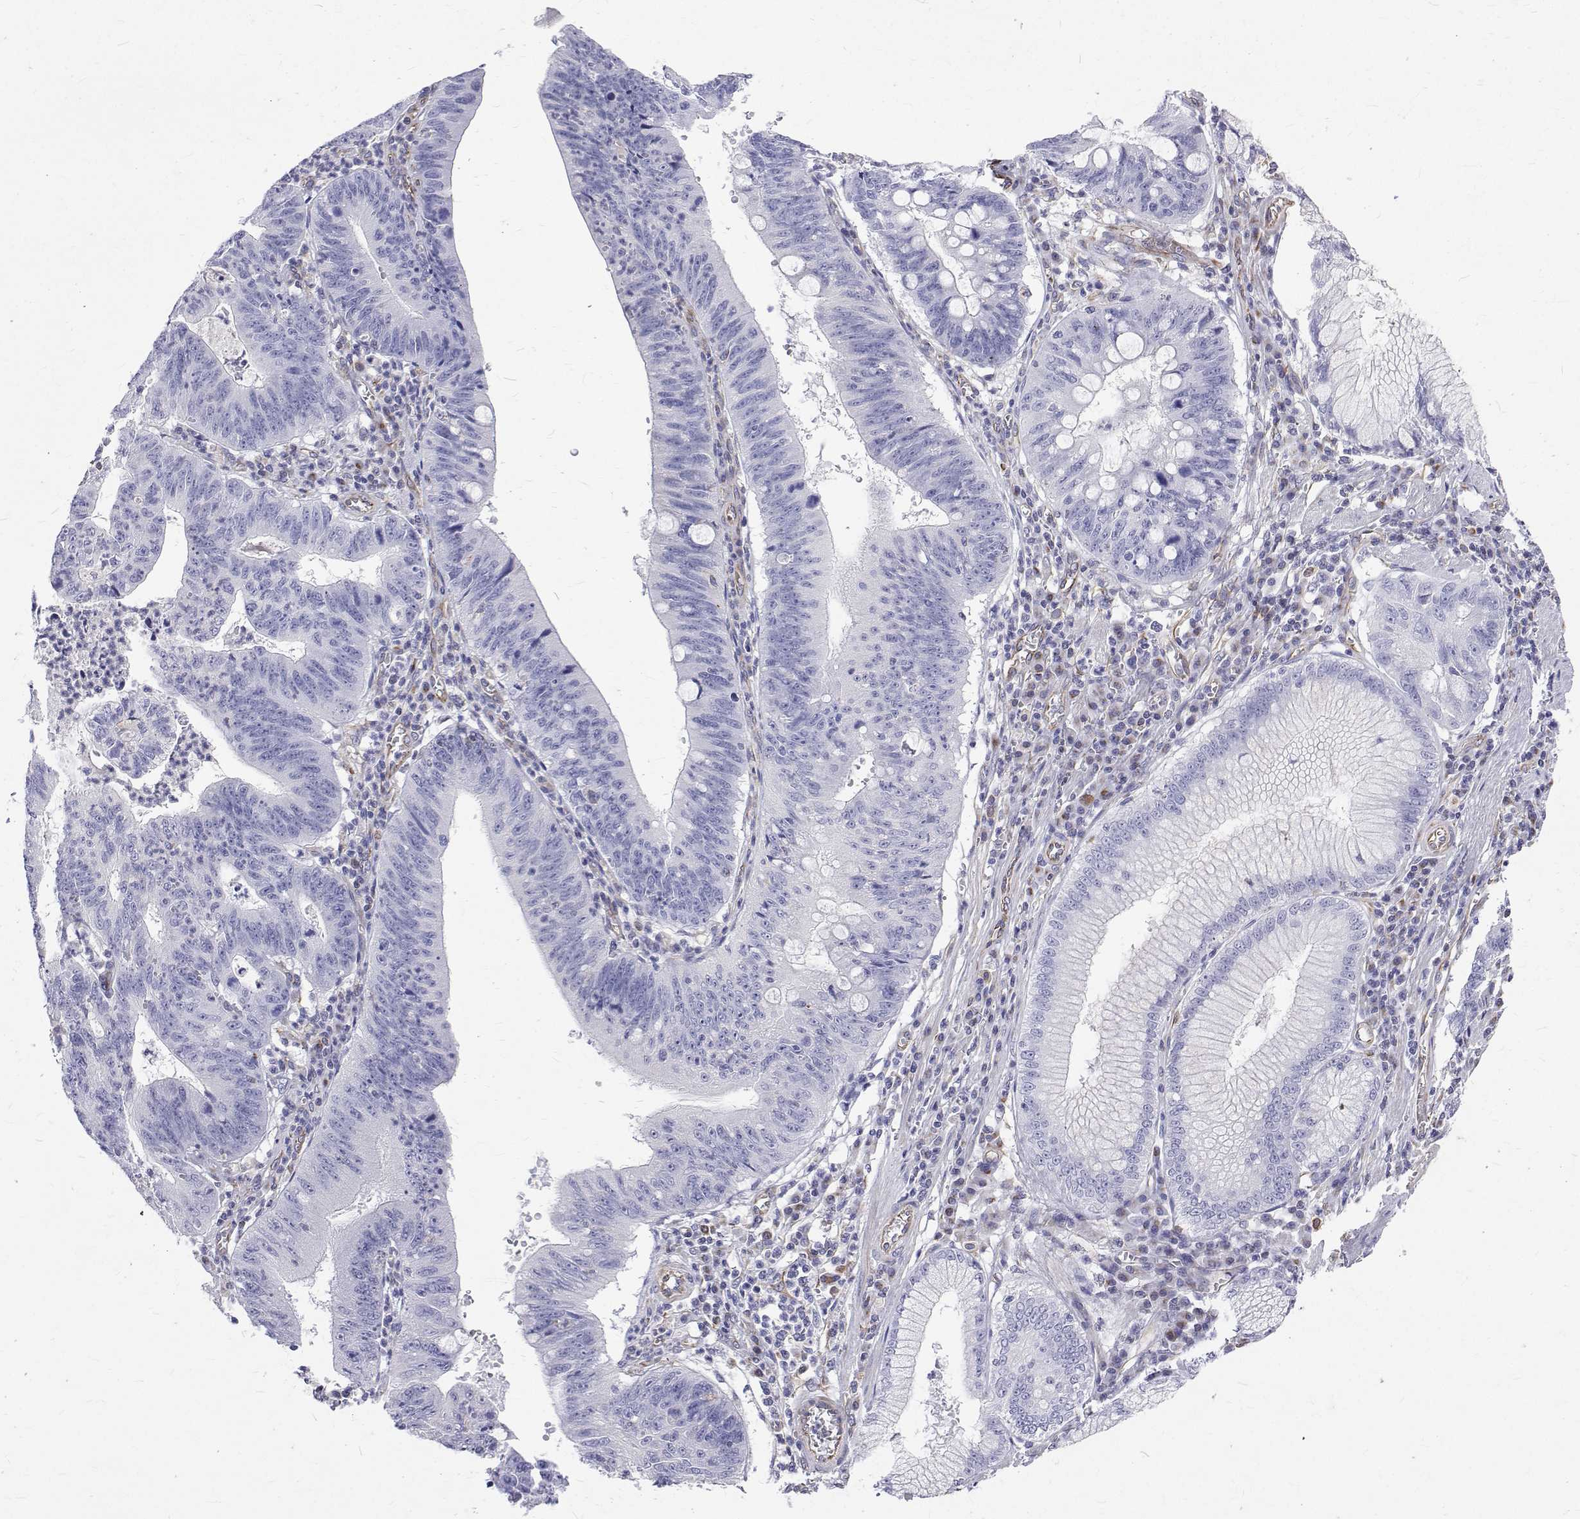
{"staining": {"intensity": "negative", "quantity": "none", "location": "none"}, "tissue": "stomach cancer", "cell_type": "Tumor cells", "image_type": "cancer", "snomed": [{"axis": "morphology", "description": "Adenocarcinoma, NOS"}, {"axis": "topography", "description": "Stomach"}], "caption": "This is a micrograph of IHC staining of adenocarcinoma (stomach), which shows no staining in tumor cells. (IHC, brightfield microscopy, high magnification).", "gene": "OPRPN", "patient": {"sex": "male", "age": 59}}